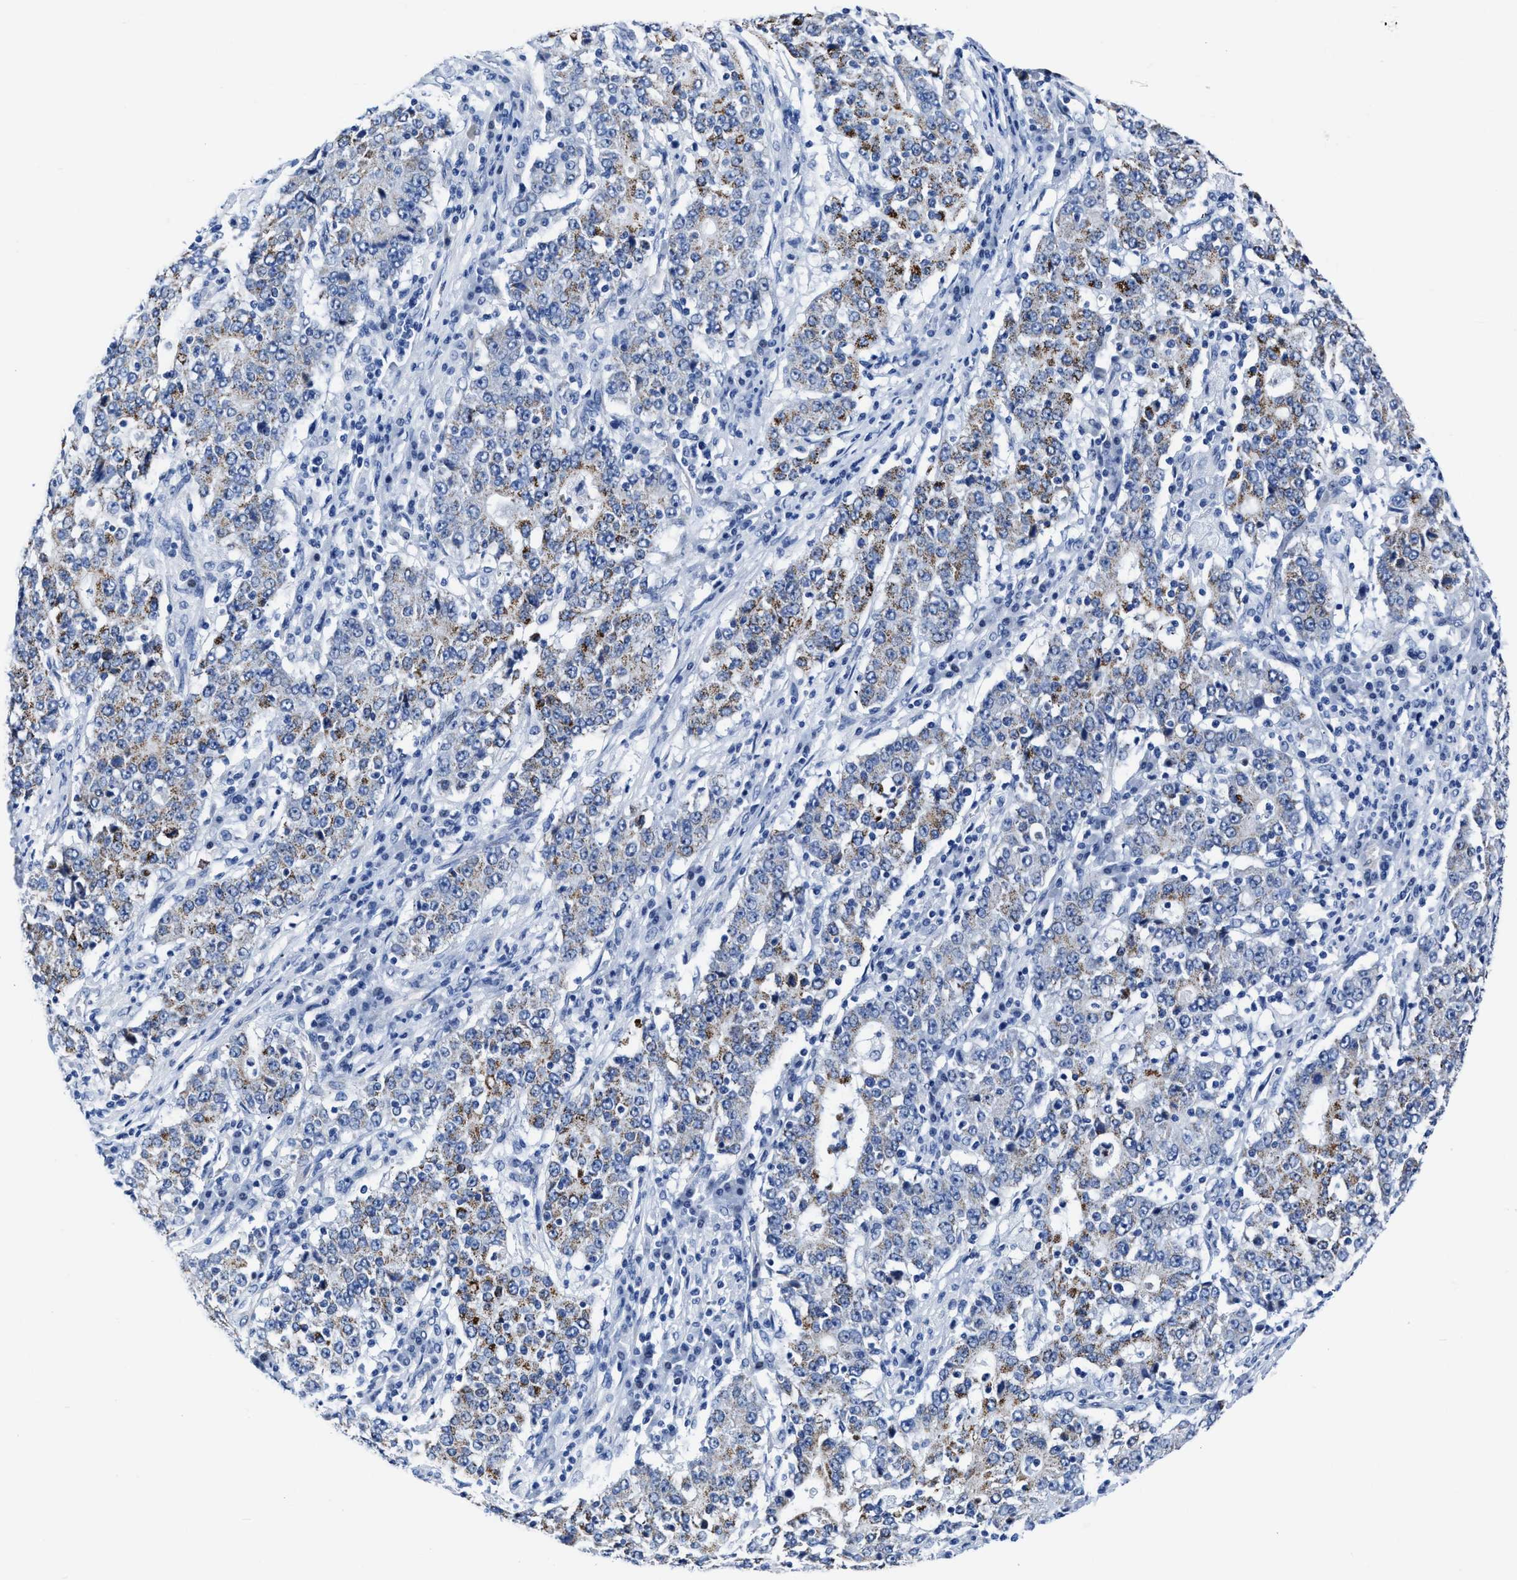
{"staining": {"intensity": "moderate", "quantity": "25%-75%", "location": "cytoplasmic/membranous"}, "tissue": "stomach cancer", "cell_type": "Tumor cells", "image_type": "cancer", "snomed": [{"axis": "morphology", "description": "Adenocarcinoma, NOS"}, {"axis": "topography", "description": "Stomach"}], "caption": "Adenocarcinoma (stomach) tissue demonstrates moderate cytoplasmic/membranous expression in about 25%-75% of tumor cells, visualized by immunohistochemistry. (DAB (3,3'-diaminobenzidine) IHC, brown staining for protein, blue staining for nuclei).", "gene": "KCNMB3", "patient": {"sex": "male", "age": 59}}